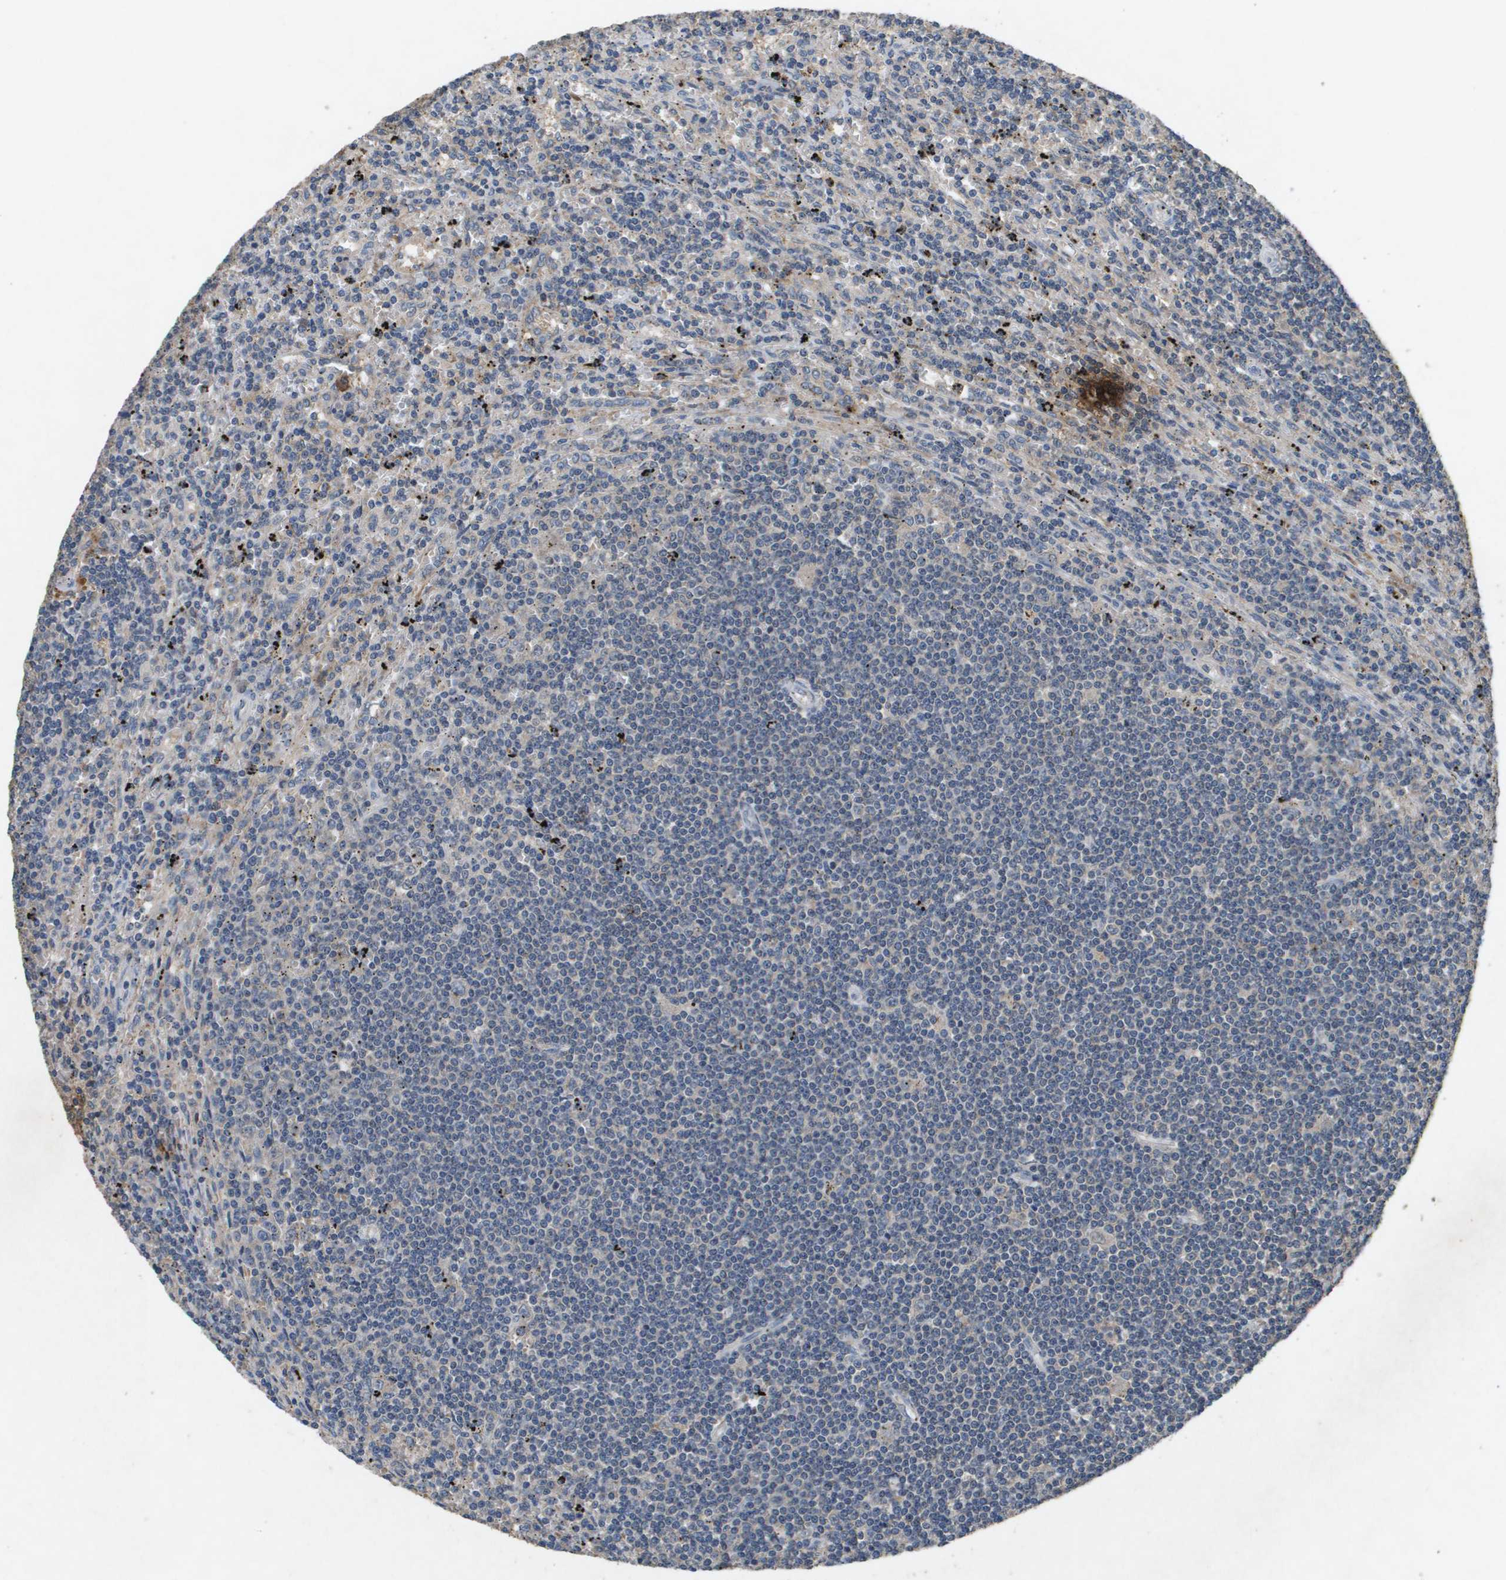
{"staining": {"intensity": "negative", "quantity": "none", "location": "none"}, "tissue": "lymphoma", "cell_type": "Tumor cells", "image_type": "cancer", "snomed": [{"axis": "morphology", "description": "Malignant lymphoma, non-Hodgkin's type, Low grade"}, {"axis": "topography", "description": "Spleen"}], "caption": "This is an immunohistochemistry micrograph of lymphoma. There is no staining in tumor cells.", "gene": "PROC", "patient": {"sex": "male", "age": 76}}